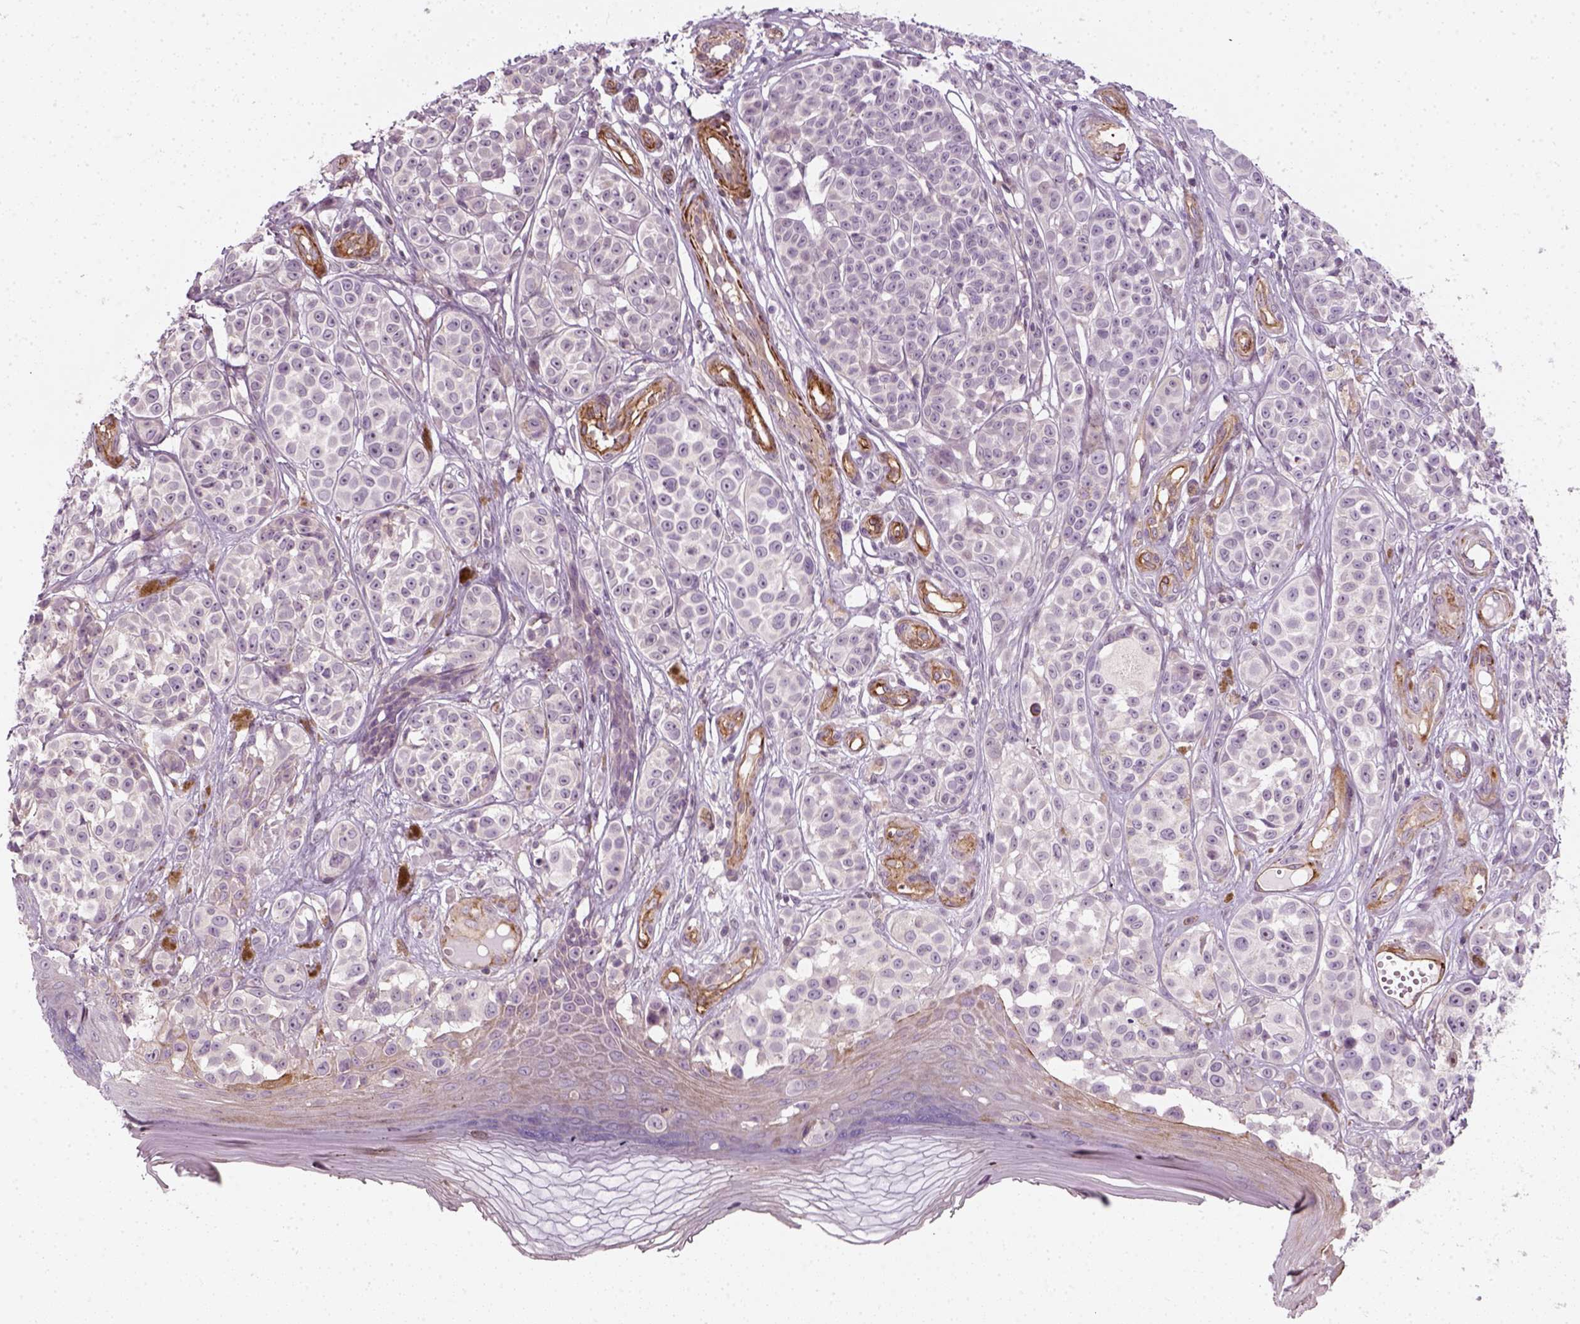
{"staining": {"intensity": "negative", "quantity": "none", "location": "none"}, "tissue": "melanoma", "cell_type": "Tumor cells", "image_type": "cancer", "snomed": [{"axis": "morphology", "description": "Malignant melanoma, NOS"}, {"axis": "topography", "description": "Skin"}], "caption": "Tumor cells show no significant positivity in malignant melanoma.", "gene": "DNASE1L1", "patient": {"sex": "female", "age": 90}}